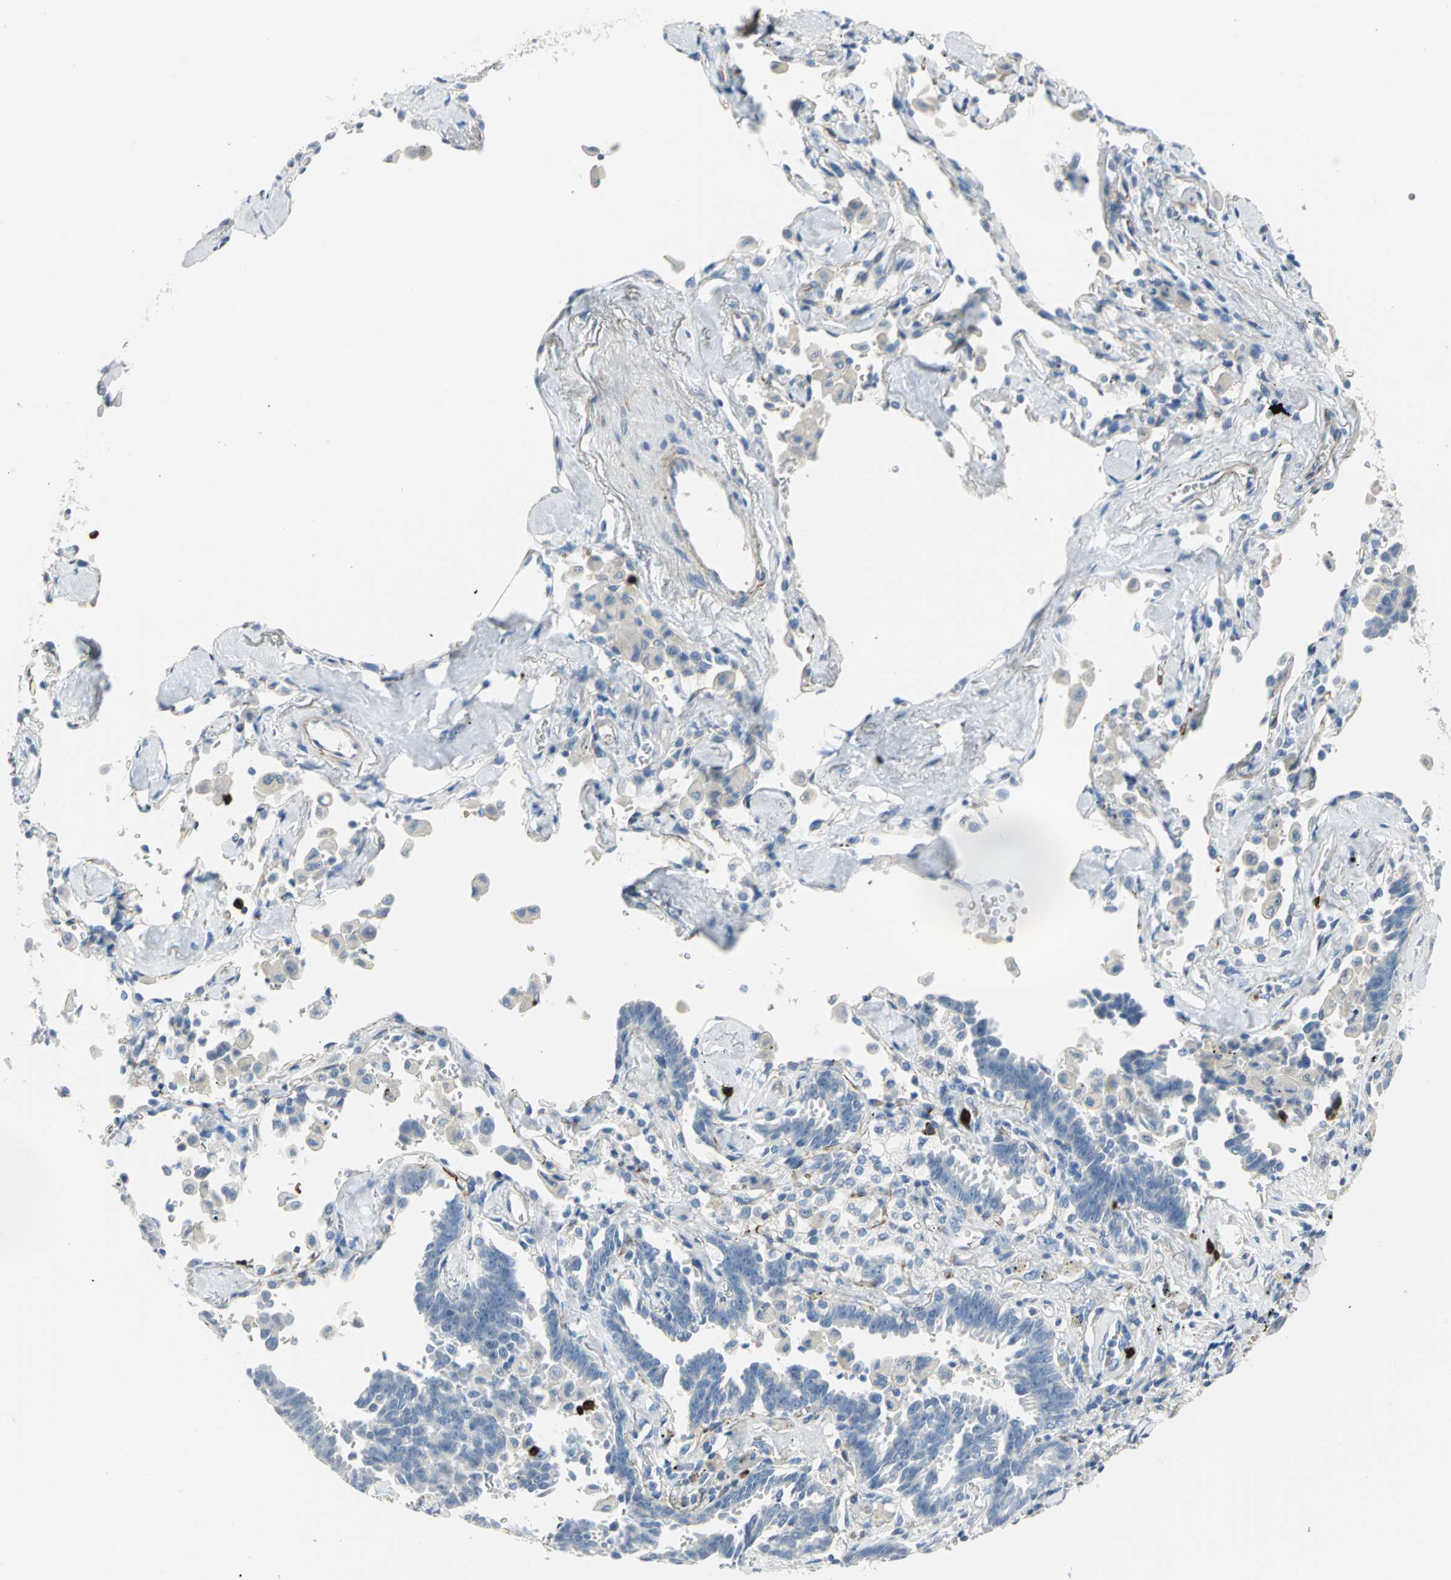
{"staining": {"intensity": "negative", "quantity": "none", "location": "none"}, "tissue": "lung cancer", "cell_type": "Tumor cells", "image_type": "cancer", "snomed": [{"axis": "morphology", "description": "Adenocarcinoma, NOS"}, {"axis": "topography", "description": "Lung"}], "caption": "This is an IHC histopathology image of human lung cancer (adenocarcinoma). There is no expression in tumor cells.", "gene": "ALOX15", "patient": {"sex": "female", "age": 64}}